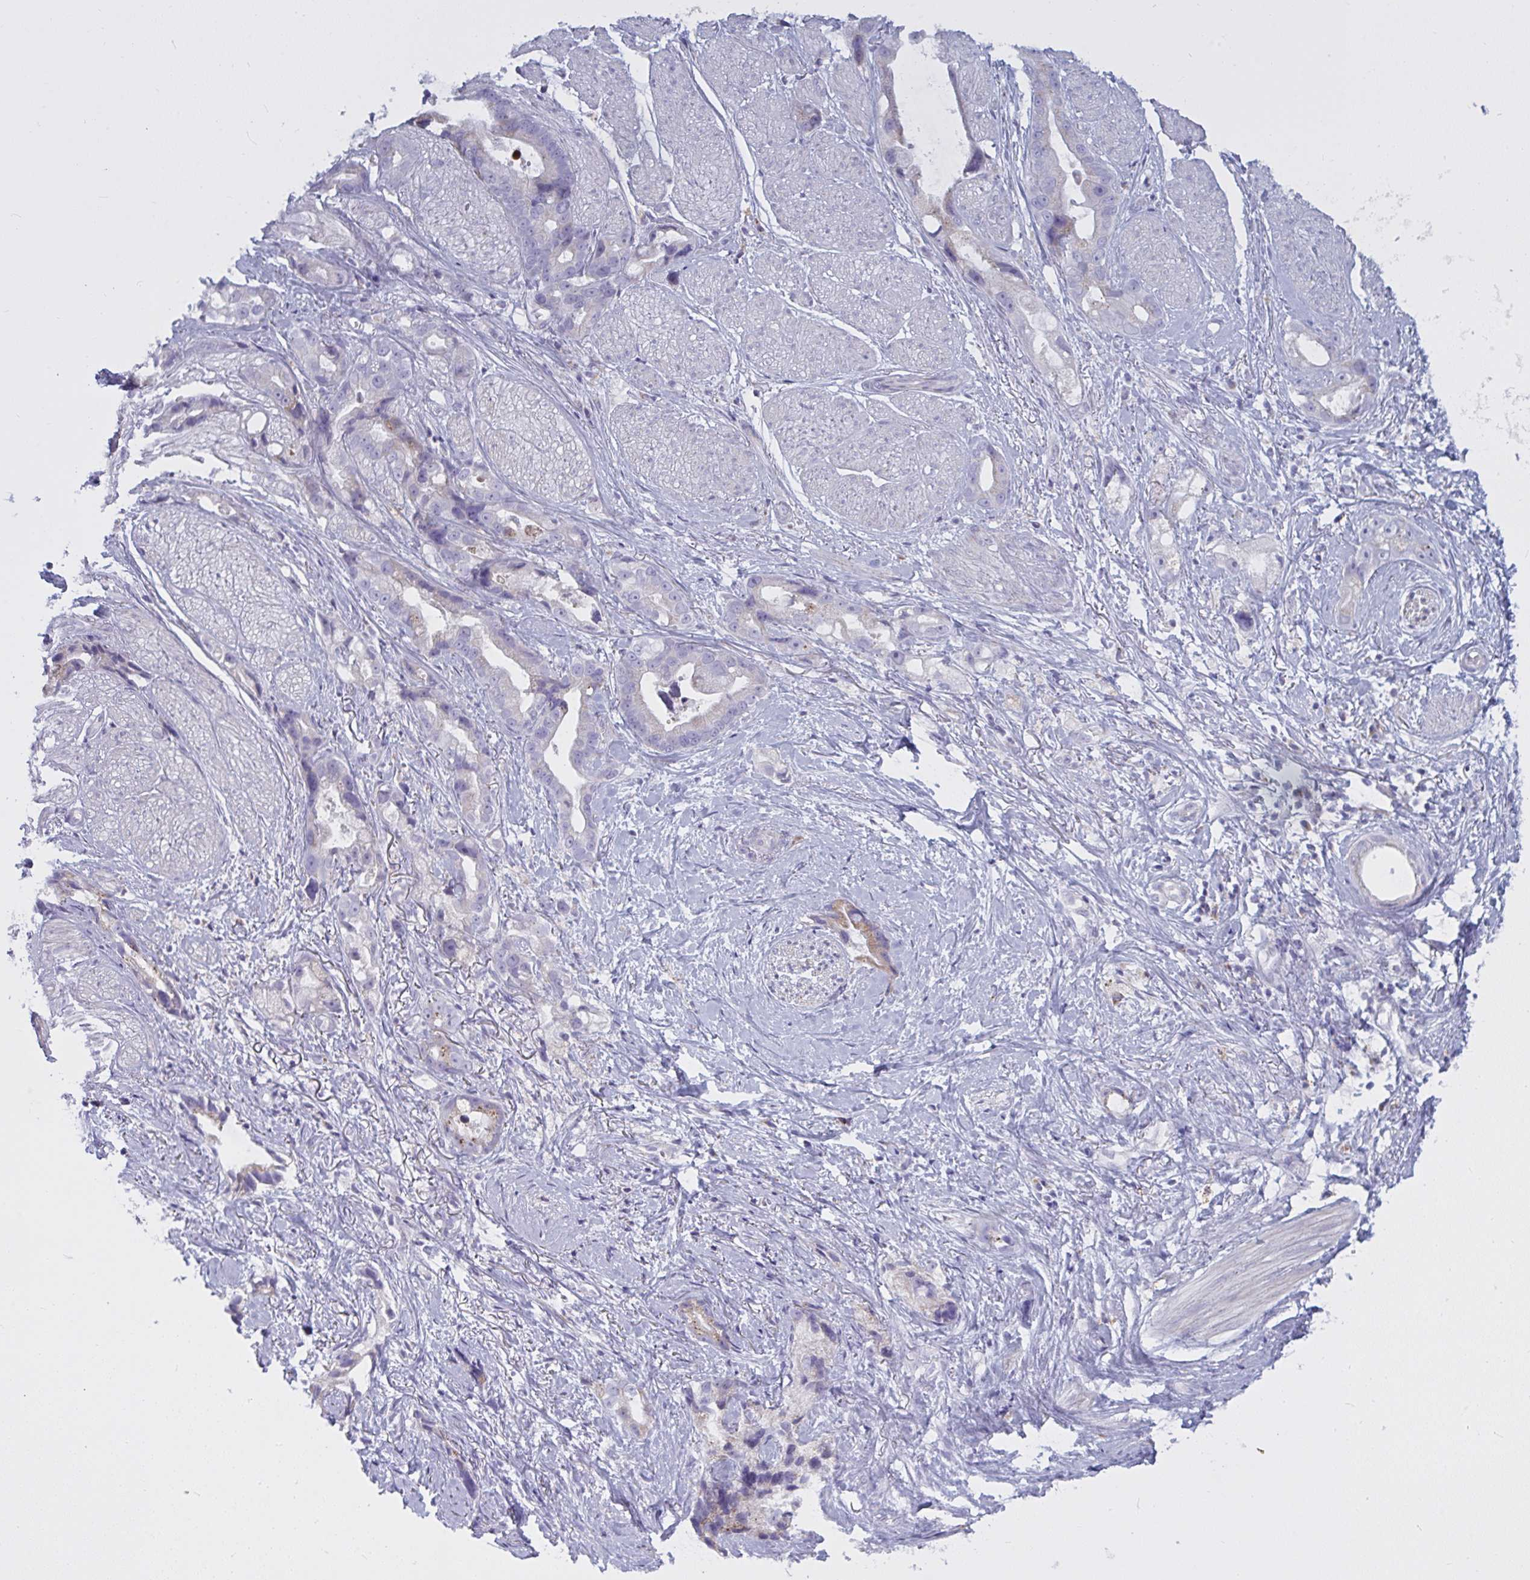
{"staining": {"intensity": "weak", "quantity": "<25%", "location": "cytoplasmic/membranous"}, "tissue": "stomach cancer", "cell_type": "Tumor cells", "image_type": "cancer", "snomed": [{"axis": "morphology", "description": "Adenocarcinoma, NOS"}, {"axis": "topography", "description": "Stomach"}], "caption": "DAB (3,3'-diaminobenzidine) immunohistochemical staining of stomach adenocarcinoma reveals no significant positivity in tumor cells. (IHC, brightfield microscopy, high magnification).", "gene": "ATG9A", "patient": {"sex": "male", "age": 55}}